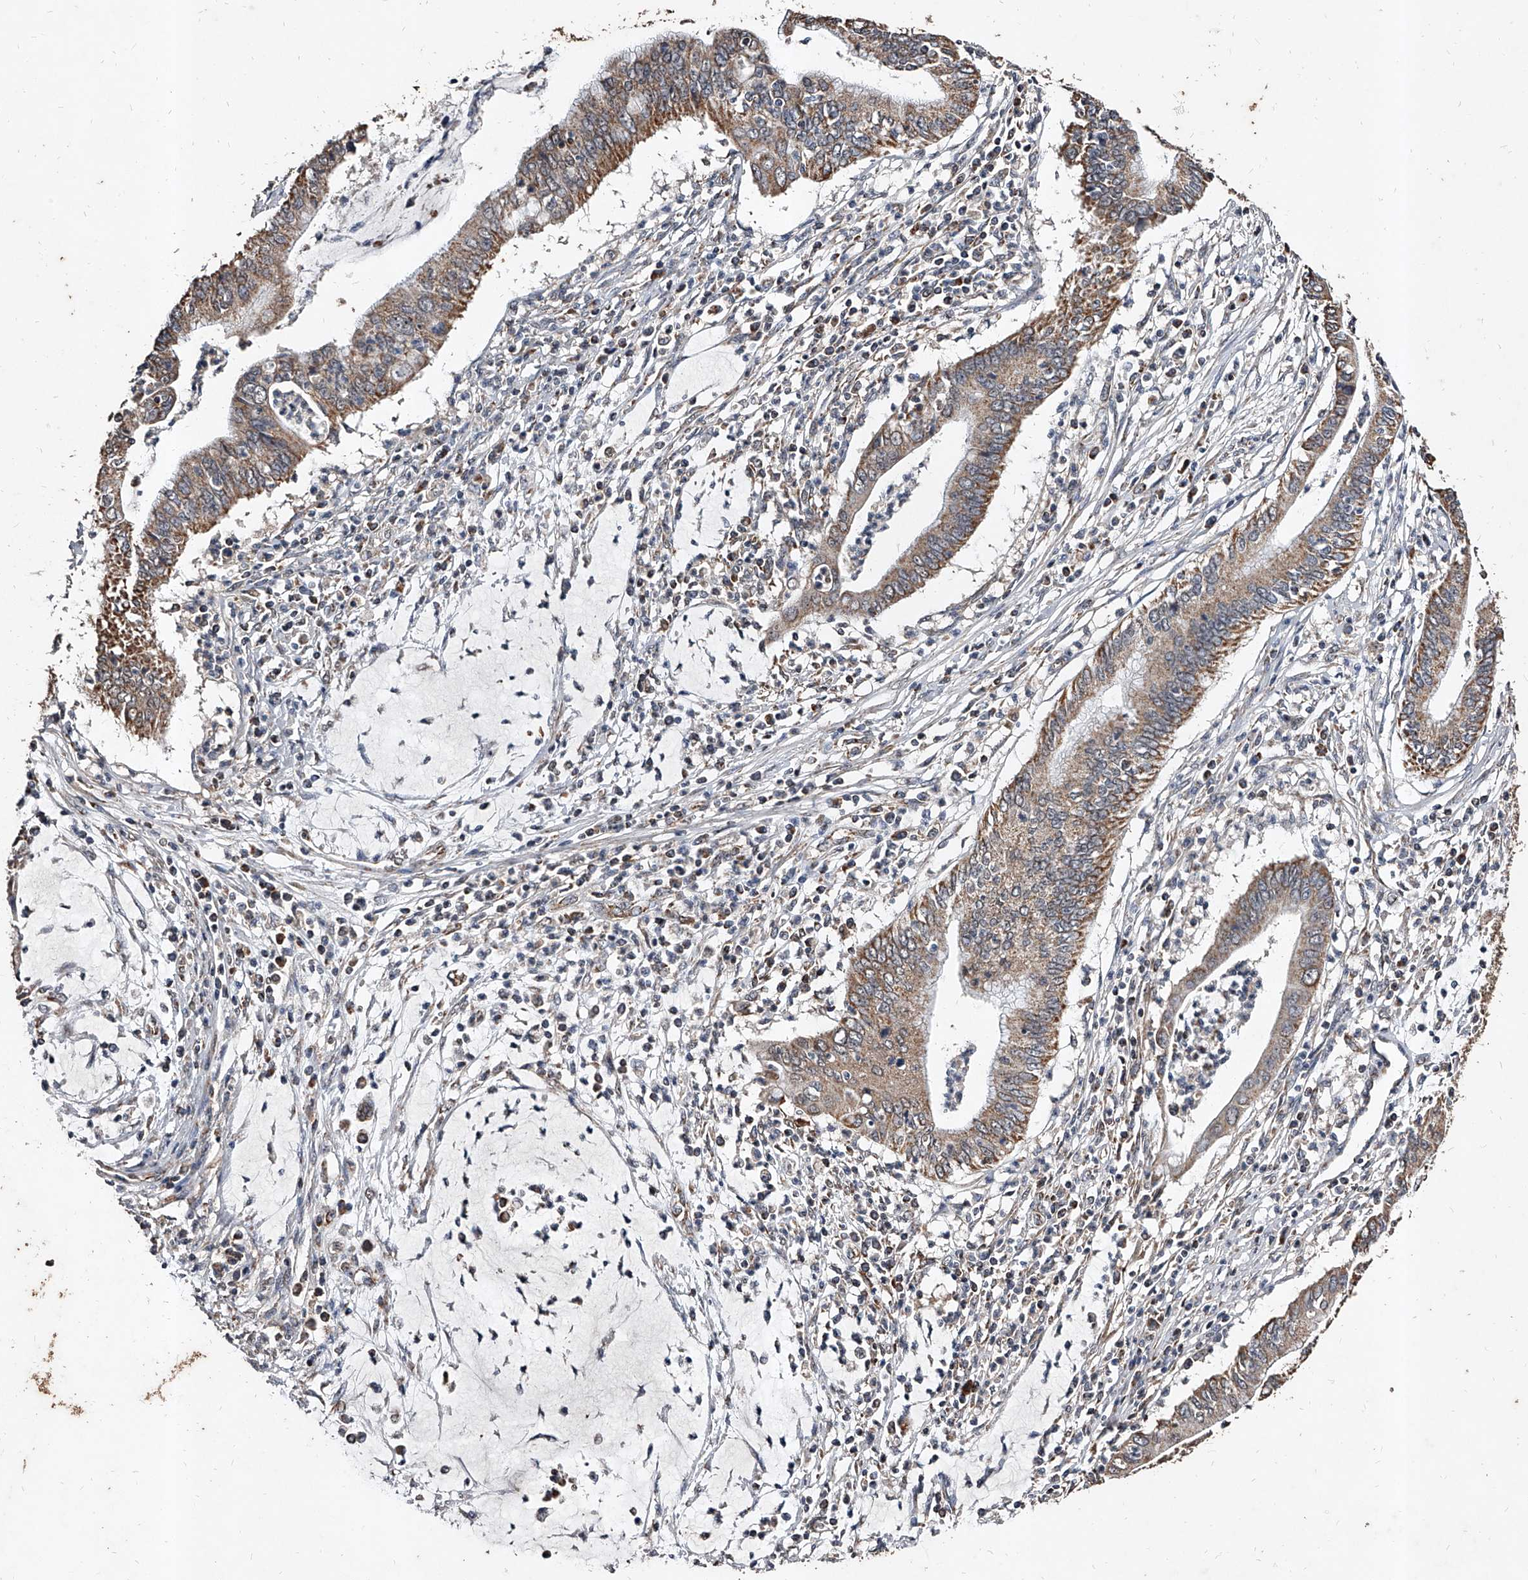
{"staining": {"intensity": "moderate", "quantity": ">75%", "location": "cytoplasmic/membranous"}, "tissue": "cervical cancer", "cell_type": "Tumor cells", "image_type": "cancer", "snomed": [{"axis": "morphology", "description": "Adenocarcinoma, NOS"}, {"axis": "topography", "description": "Cervix"}], "caption": "Protein expression analysis of human cervical cancer reveals moderate cytoplasmic/membranous expression in about >75% of tumor cells.", "gene": "GPR183", "patient": {"sex": "female", "age": 36}}